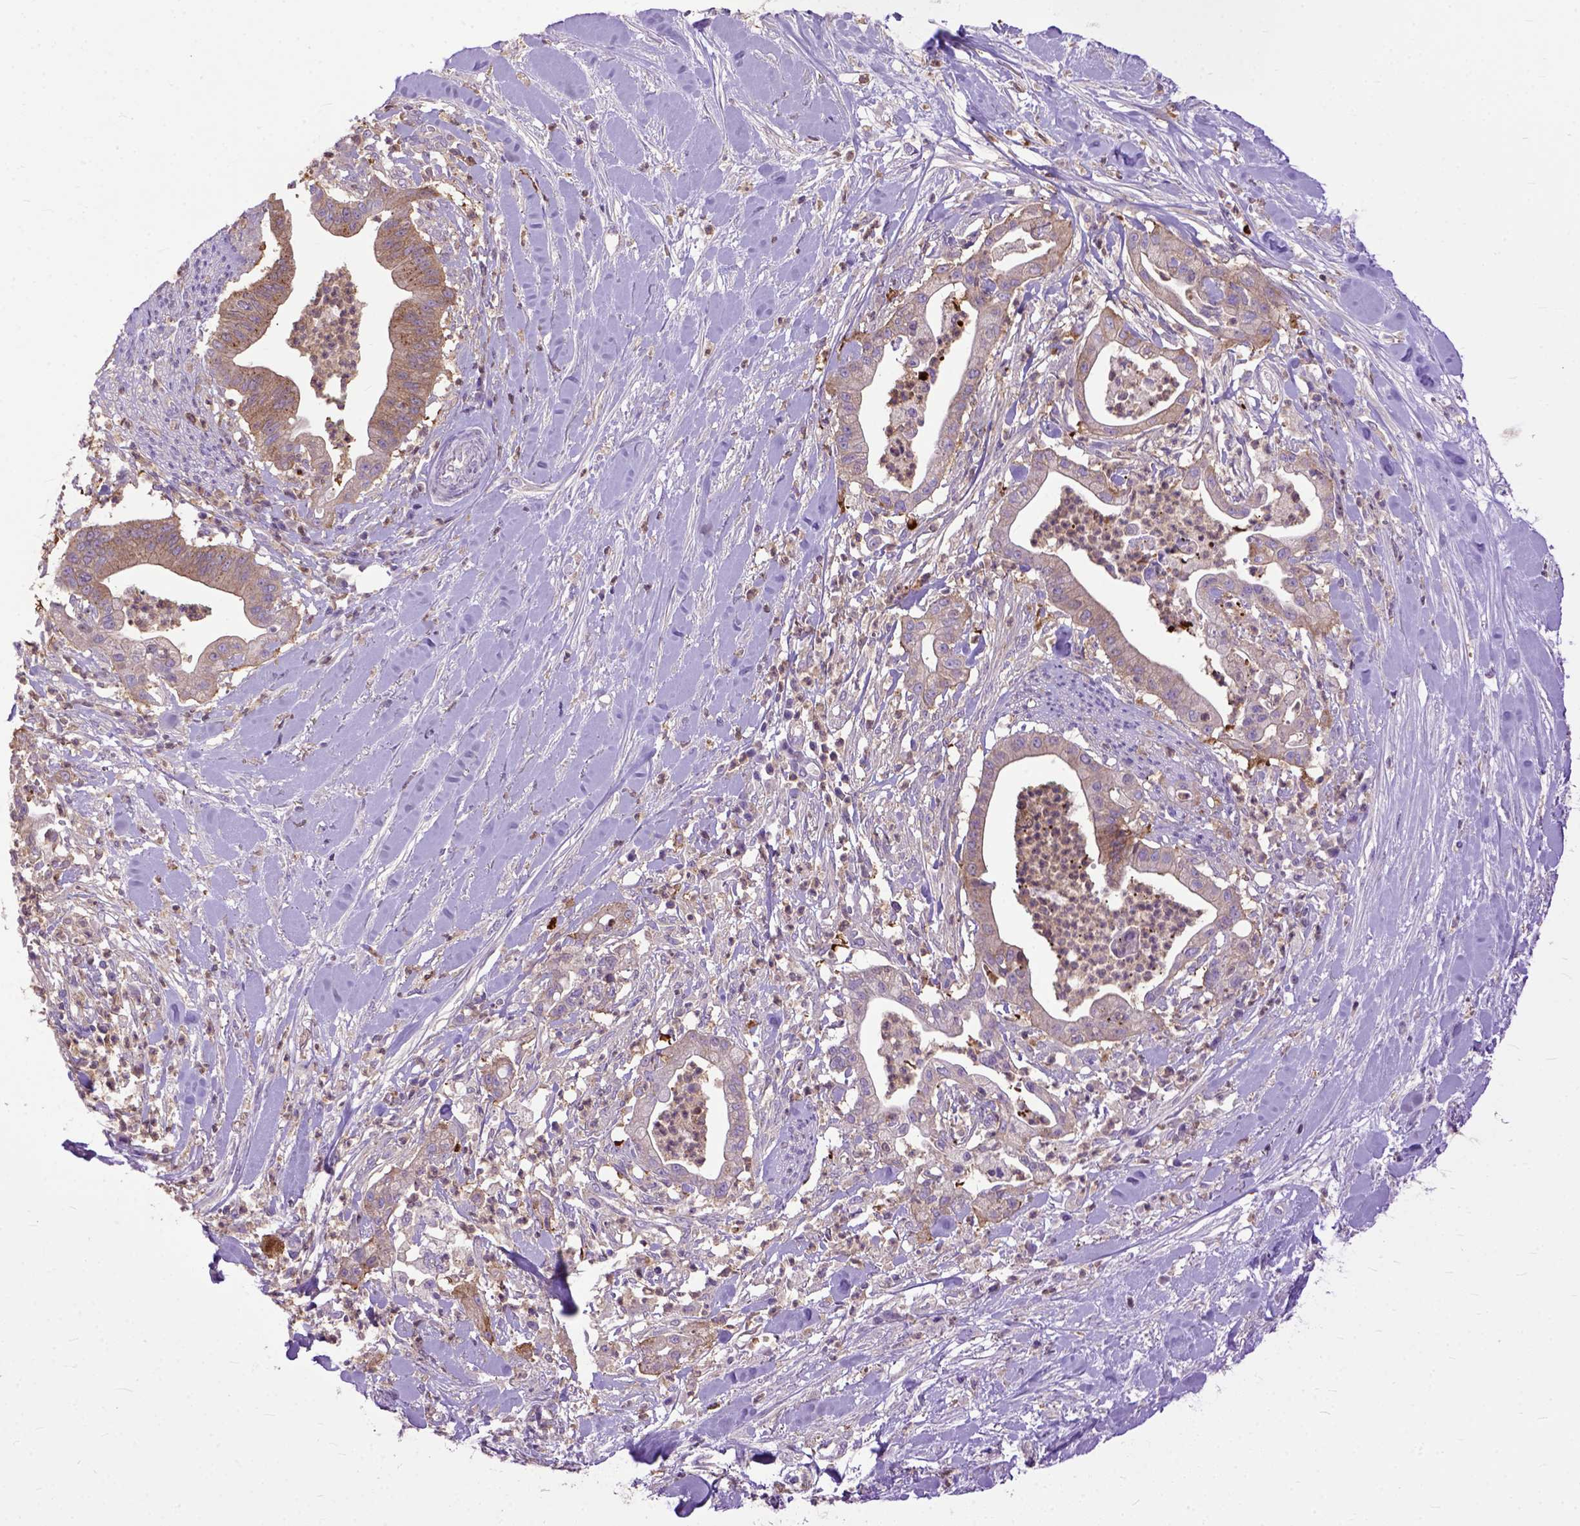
{"staining": {"intensity": "moderate", "quantity": "<25%", "location": "cytoplasmic/membranous"}, "tissue": "pancreatic cancer", "cell_type": "Tumor cells", "image_type": "cancer", "snomed": [{"axis": "morphology", "description": "Normal tissue, NOS"}, {"axis": "morphology", "description": "Adenocarcinoma, NOS"}, {"axis": "topography", "description": "Lymph node"}, {"axis": "topography", "description": "Pancreas"}], "caption": "Protein staining of adenocarcinoma (pancreatic) tissue reveals moderate cytoplasmic/membranous staining in approximately <25% of tumor cells.", "gene": "NAMPT", "patient": {"sex": "female", "age": 58}}